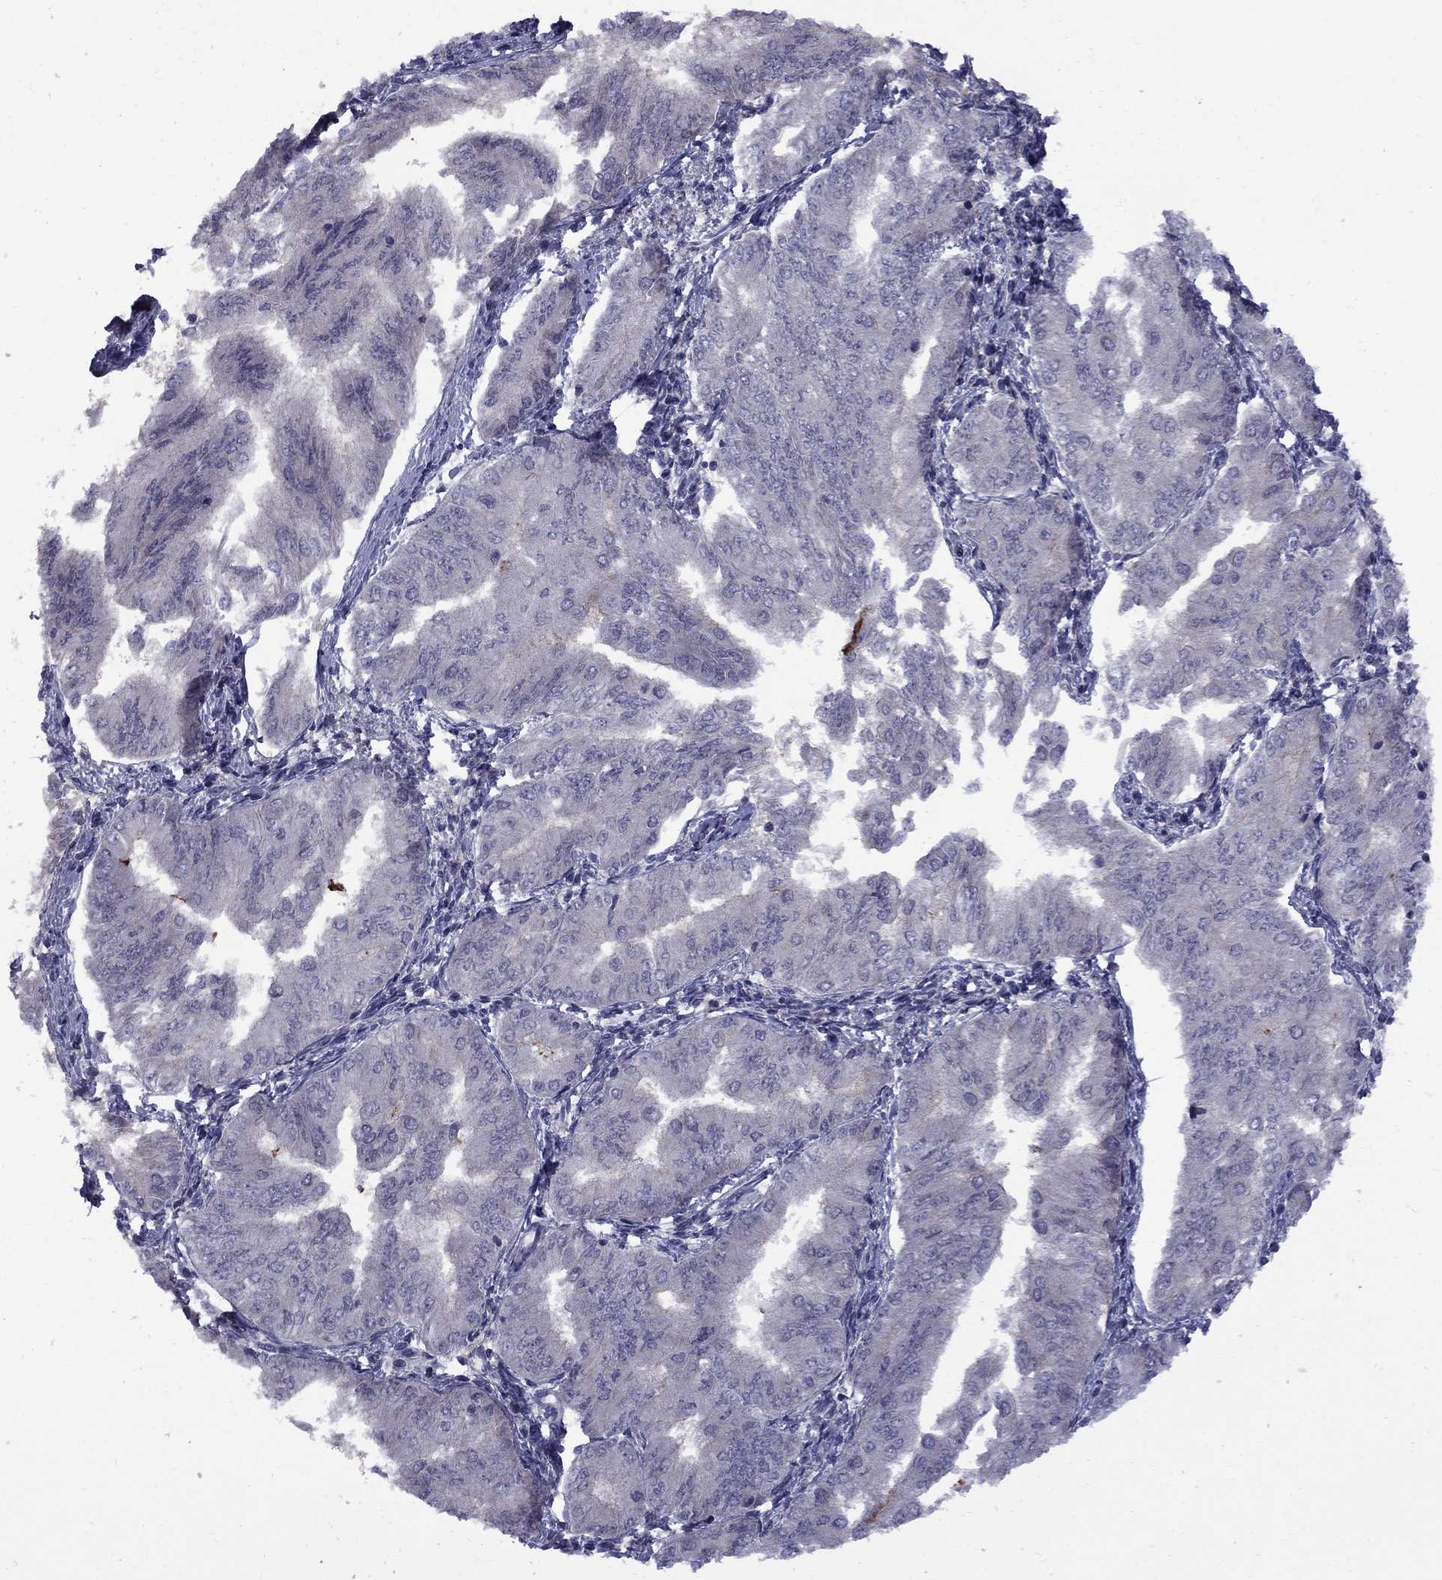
{"staining": {"intensity": "negative", "quantity": "none", "location": "none"}, "tissue": "endometrial cancer", "cell_type": "Tumor cells", "image_type": "cancer", "snomed": [{"axis": "morphology", "description": "Adenocarcinoma, NOS"}, {"axis": "topography", "description": "Endometrium"}], "caption": "IHC of human endometrial cancer (adenocarcinoma) demonstrates no staining in tumor cells.", "gene": "SNTA1", "patient": {"sex": "female", "age": 53}}